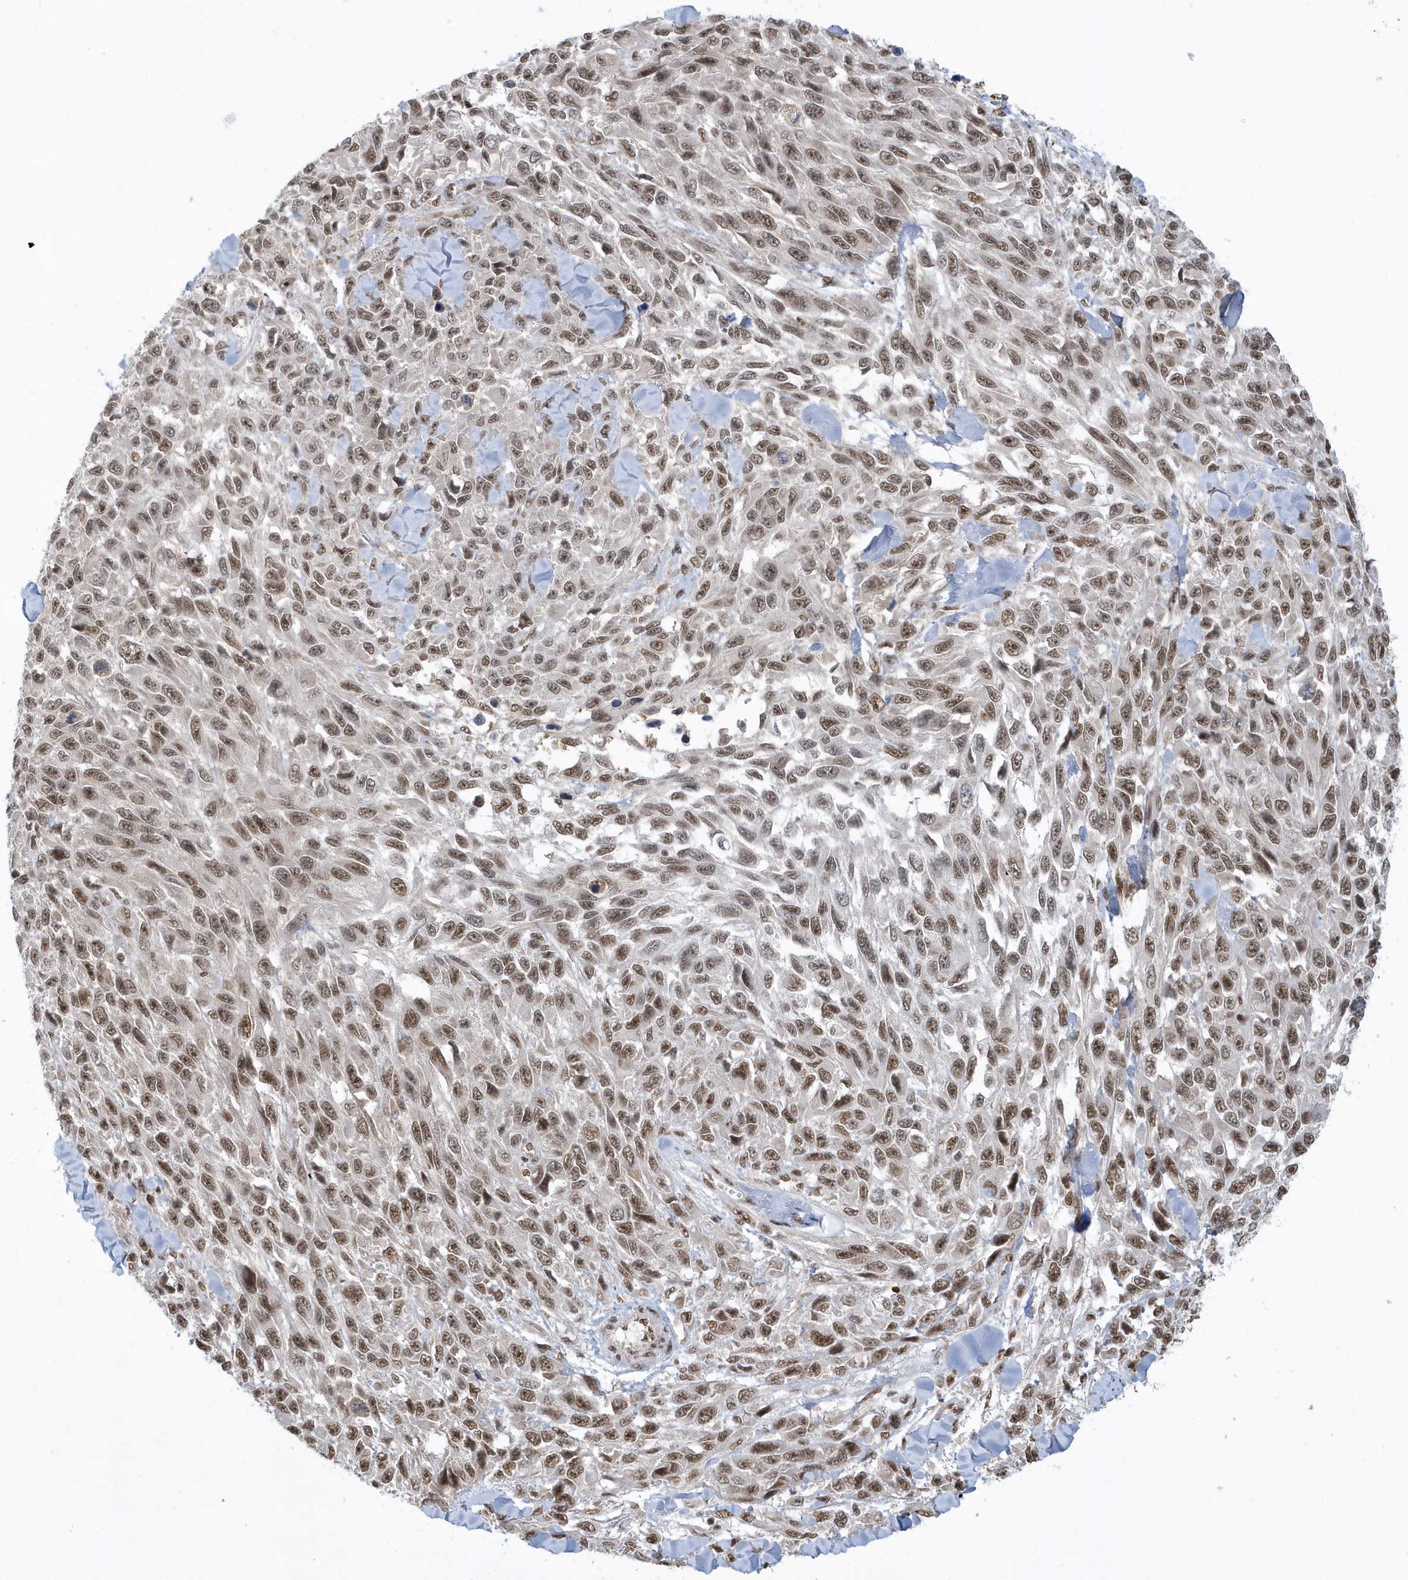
{"staining": {"intensity": "moderate", "quantity": ">75%", "location": "nuclear"}, "tissue": "melanoma", "cell_type": "Tumor cells", "image_type": "cancer", "snomed": [{"axis": "morphology", "description": "Malignant melanoma, NOS"}, {"axis": "topography", "description": "Skin"}], "caption": "Moderate nuclear expression is appreciated in about >75% of tumor cells in malignant melanoma.", "gene": "SEPHS1", "patient": {"sex": "female", "age": 96}}